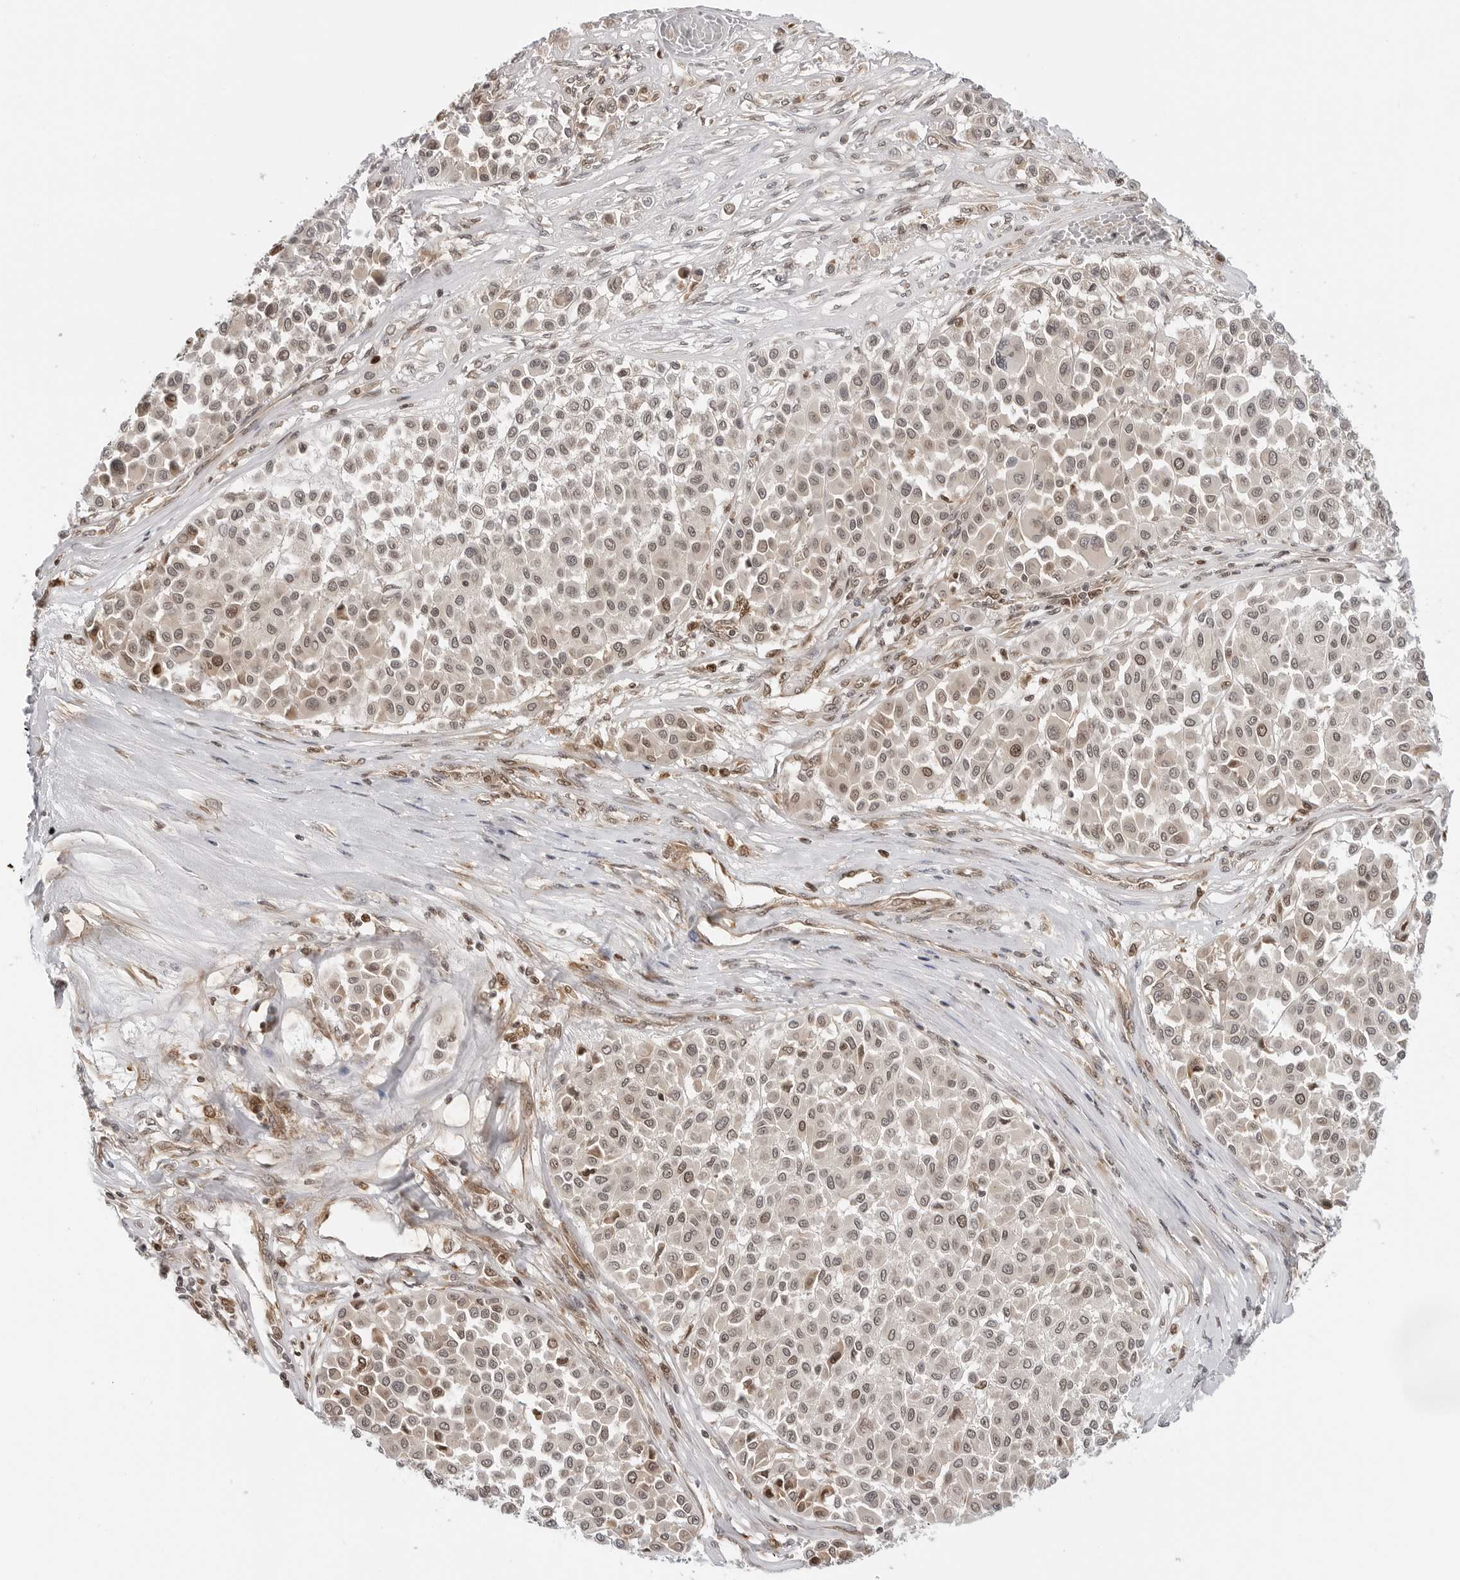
{"staining": {"intensity": "moderate", "quantity": ">75%", "location": "nuclear"}, "tissue": "melanoma", "cell_type": "Tumor cells", "image_type": "cancer", "snomed": [{"axis": "morphology", "description": "Malignant melanoma, Metastatic site"}, {"axis": "topography", "description": "Soft tissue"}], "caption": "Human malignant melanoma (metastatic site) stained with a protein marker exhibits moderate staining in tumor cells.", "gene": "TIPRL", "patient": {"sex": "male", "age": 41}}